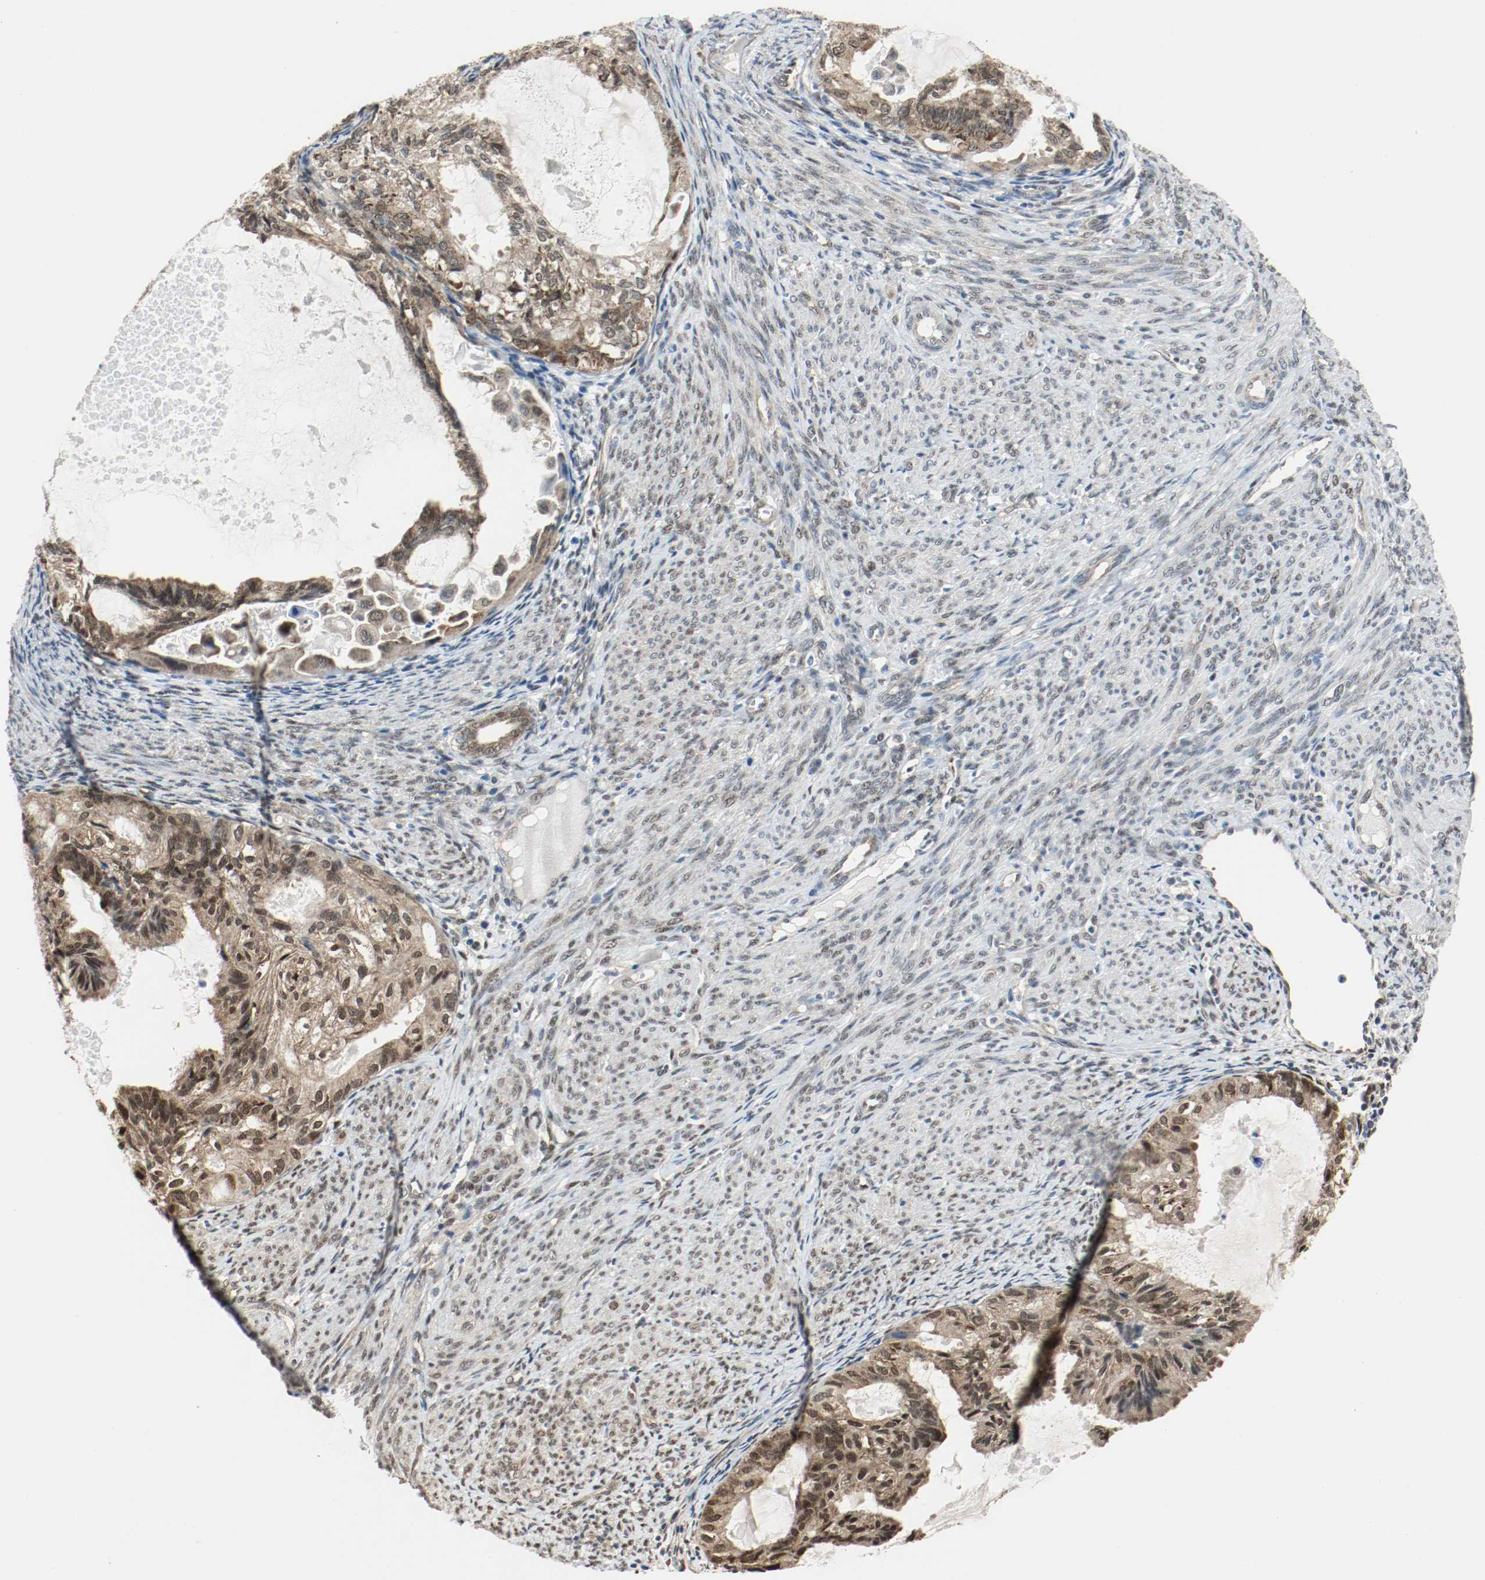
{"staining": {"intensity": "moderate", "quantity": ">75%", "location": "cytoplasmic/membranous,nuclear"}, "tissue": "cervical cancer", "cell_type": "Tumor cells", "image_type": "cancer", "snomed": [{"axis": "morphology", "description": "Normal tissue, NOS"}, {"axis": "morphology", "description": "Adenocarcinoma, NOS"}, {"axis": "topography", "description": "Cervix"}, {"axis": "topography", "description": "Endometrium"}], "caption": "High-power microscopy captured an immunohistochemistry (IHC) micrograph of cervical cancer, revealing moderate cytoplasmic/membranous and nuclear staining in approximately >75% of tumor cells. Using DAB (3,3'-diaminobenzidine) (brown) and hematoxylin (blue) stains, captured at high magnification using brightfield microscopy.", "gene": "PPME1", "patient": {"sex": "female", "age": 86}}